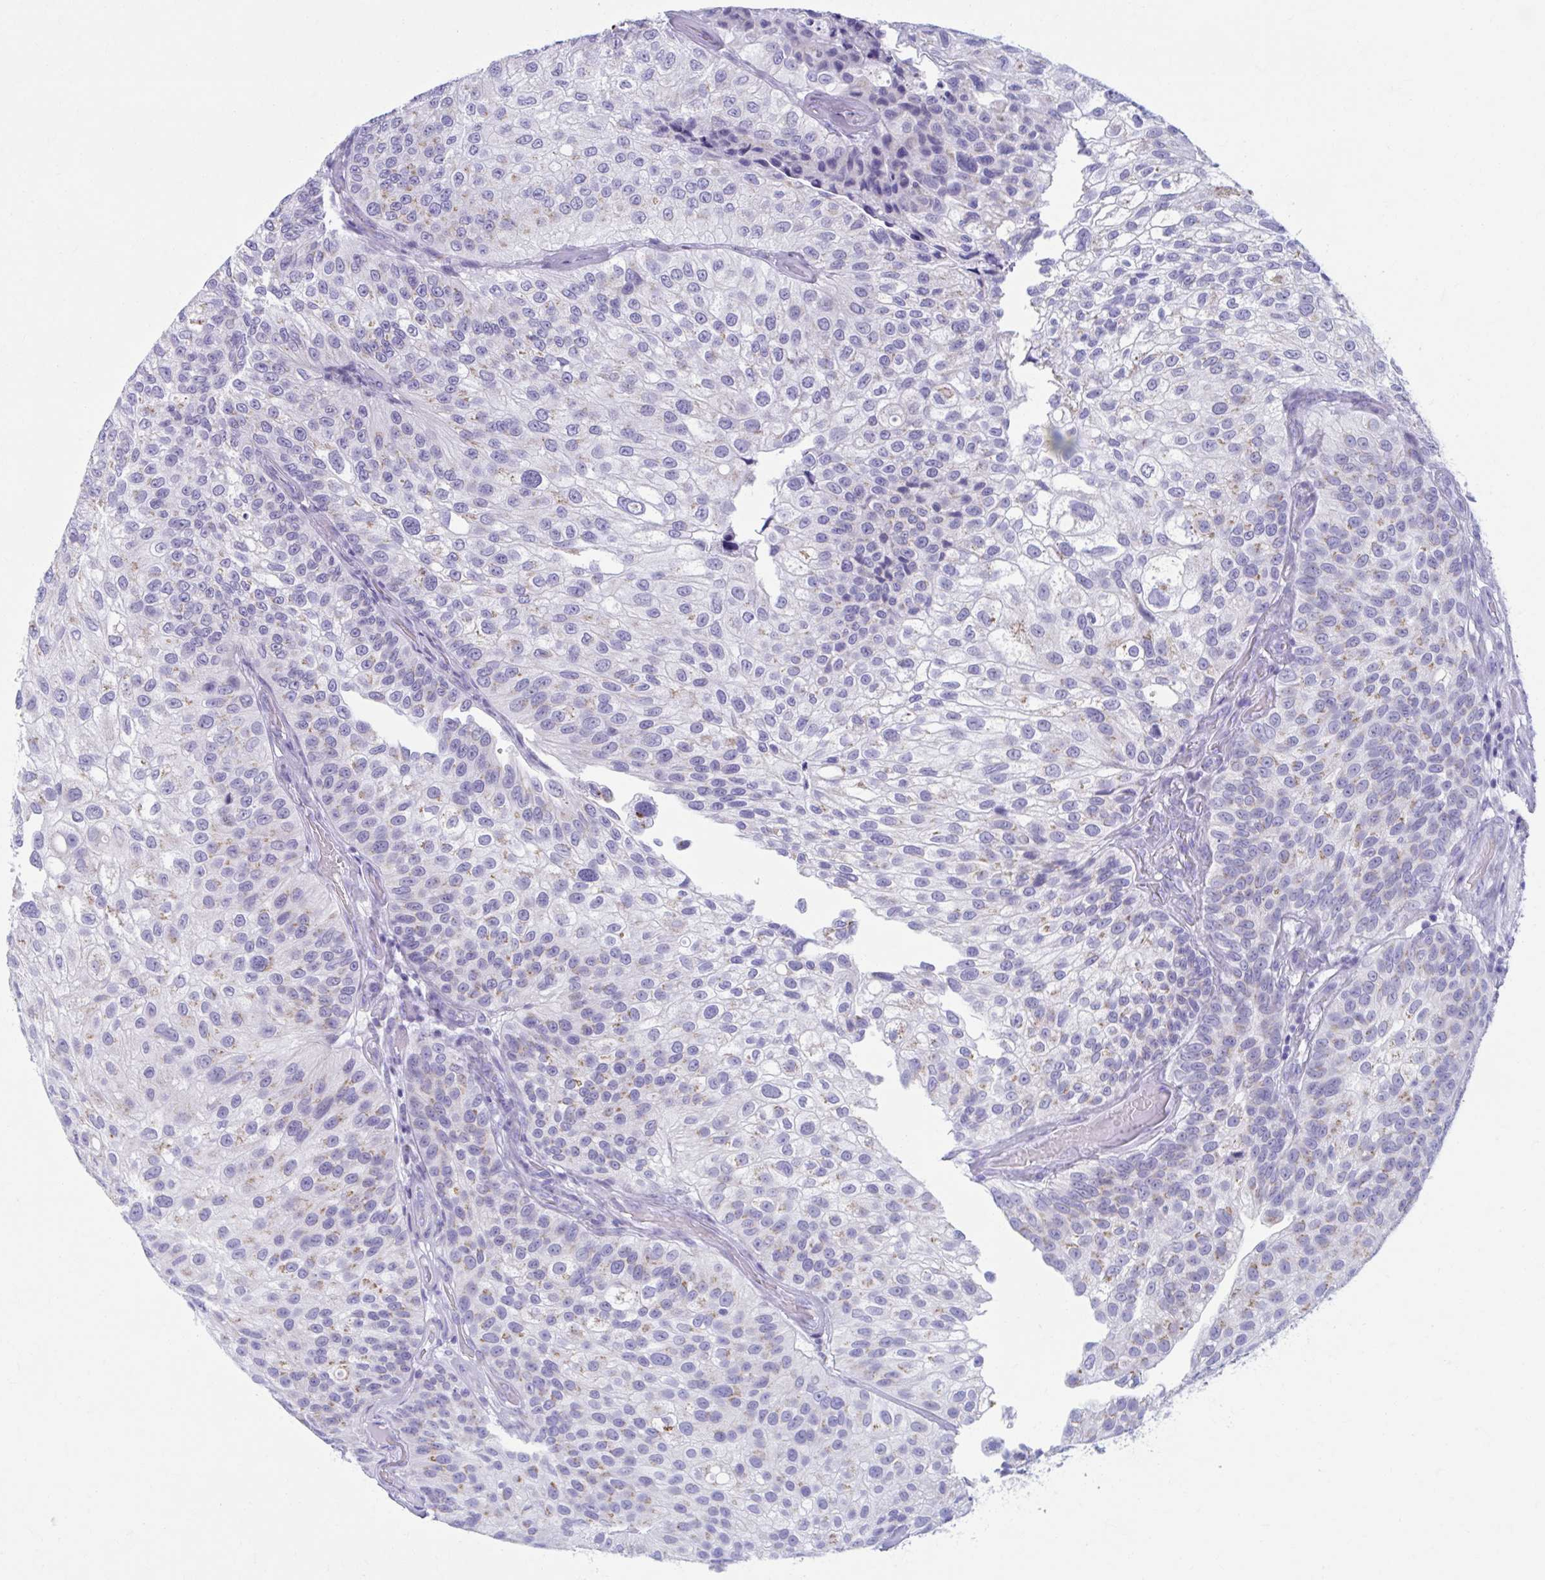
{"staining": {"intensity": "weak", "quantity": "25%-75%", "location": "cytoplasmic/membranous"}, "tissue": "urothelial cancer", "cell_type": "Tumor cells", "image_type": "cancer", "snomed": [{"axis": "morphology", "description": "Urothelial carcinoma, NOS"}, {"axis": "topography", "description": "Urinary bladder"}], "caption": "Immunohistochemistry staining of urothelial cancer, which exhibits low levels of weak cytoplasmic/membranous positivity in approximately 25%-75% of tumor cells indicating weak cytoplasmic/membranous protein positivity. The staining was performed using DAB (3,3'-diaminobenzidine) (brown) for protein detection and nuclei were counterstained in hematoxylin (blue).", "gene": "KCNE2", "patient": {"sex": "male", "age": 87}}